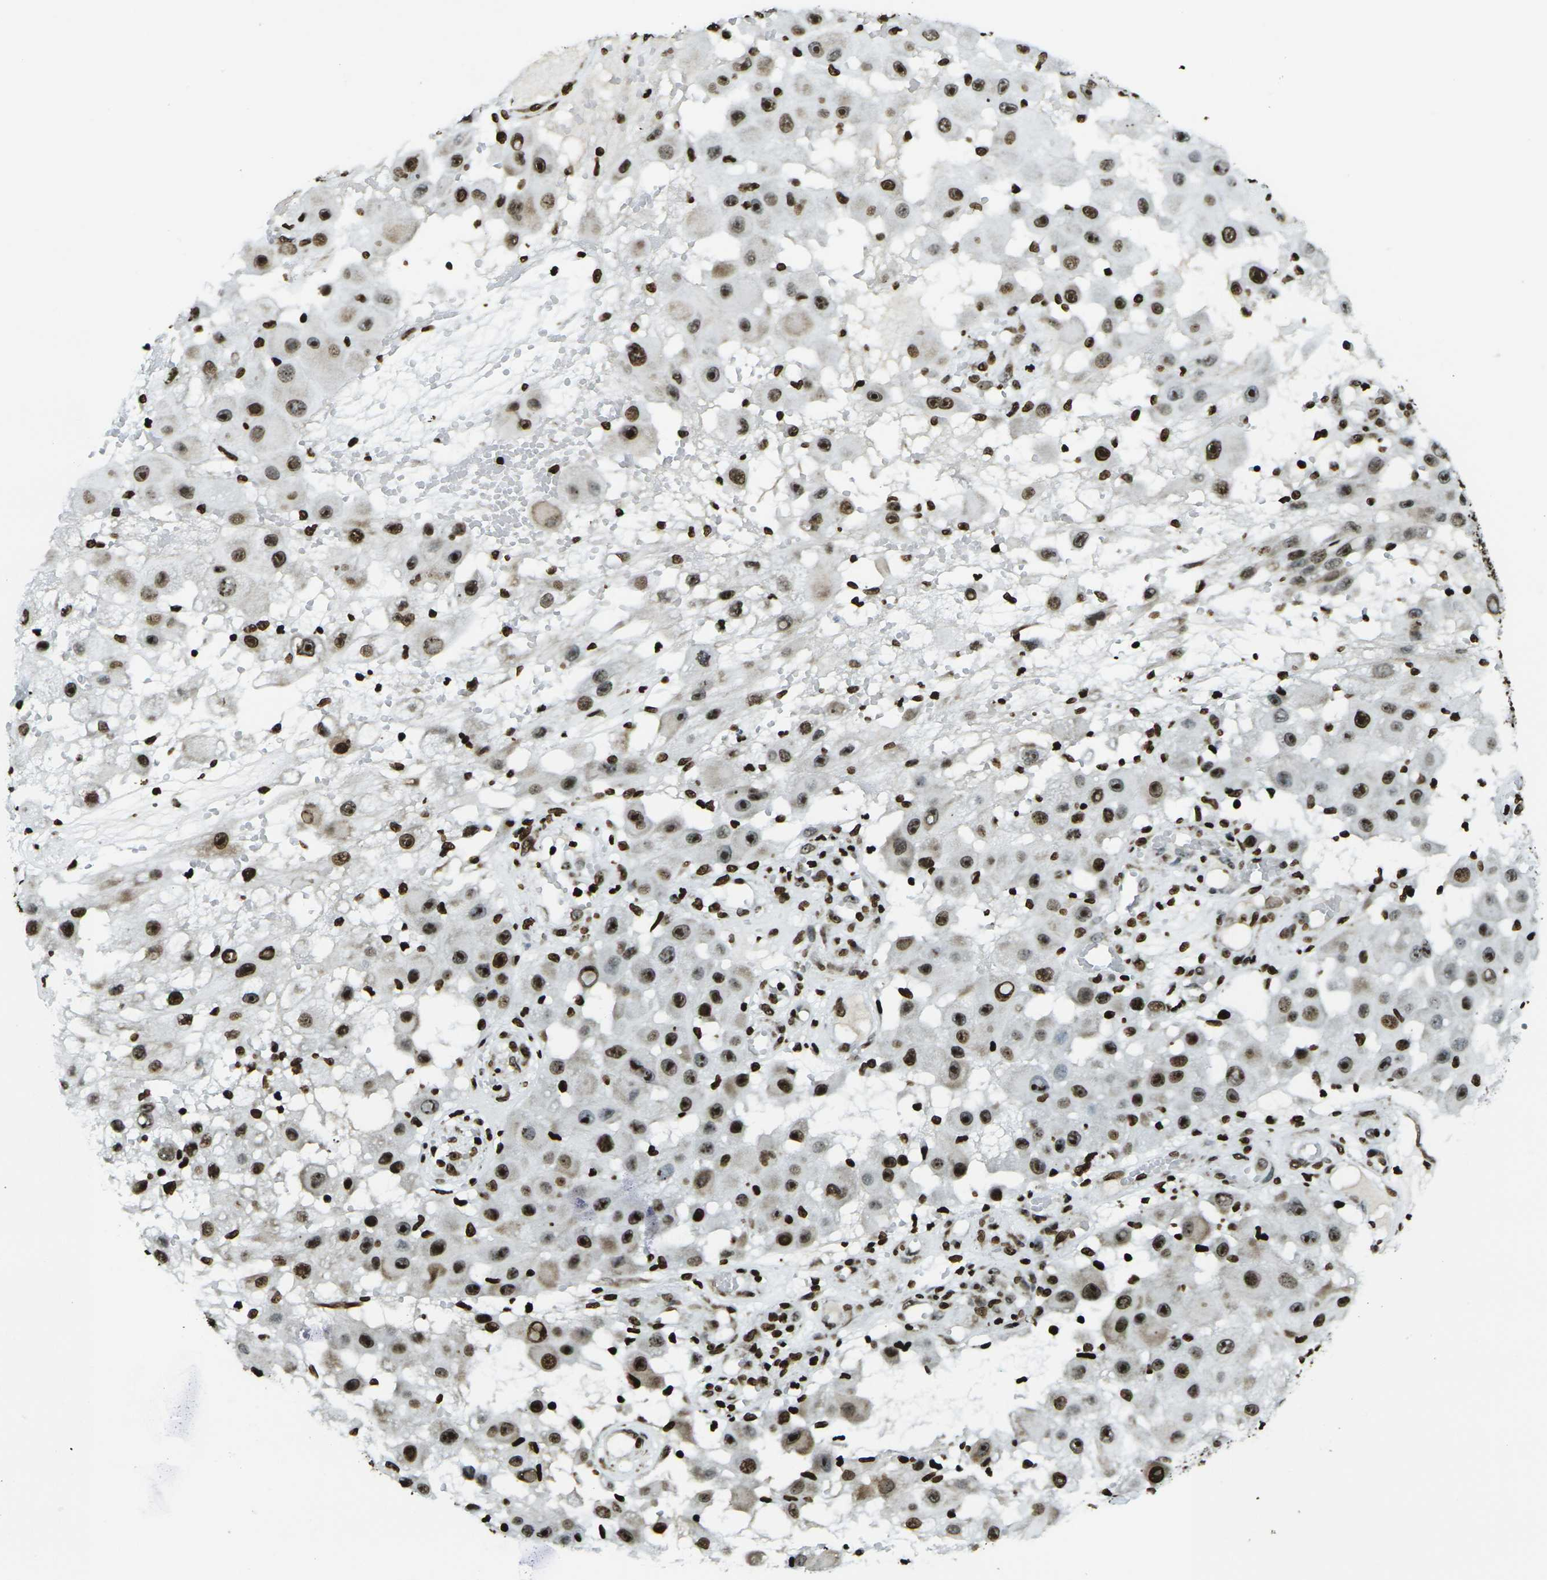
{"staining": {"intensity": "strong", "quantity": "25%-75%", "location": "nuclear"}, "tissue": "melanoma", "cell_type": "Tumor cells", "image_type": "cancer", "snomed": [{"axis": "morphology", "description": "Malignant melanoma, NOS"}, {"axis": "topography", "description": "Skin"}], "caption": "Immunohistochemistry (IHC) micrograph of human malignant melanoma stained for a protein (brown), which shows high levels of strong nuclear staining in approximately 25%-75% of tumor cells.", "gene": "H1-2", "patient": {"sex": "female", "age": 81}}